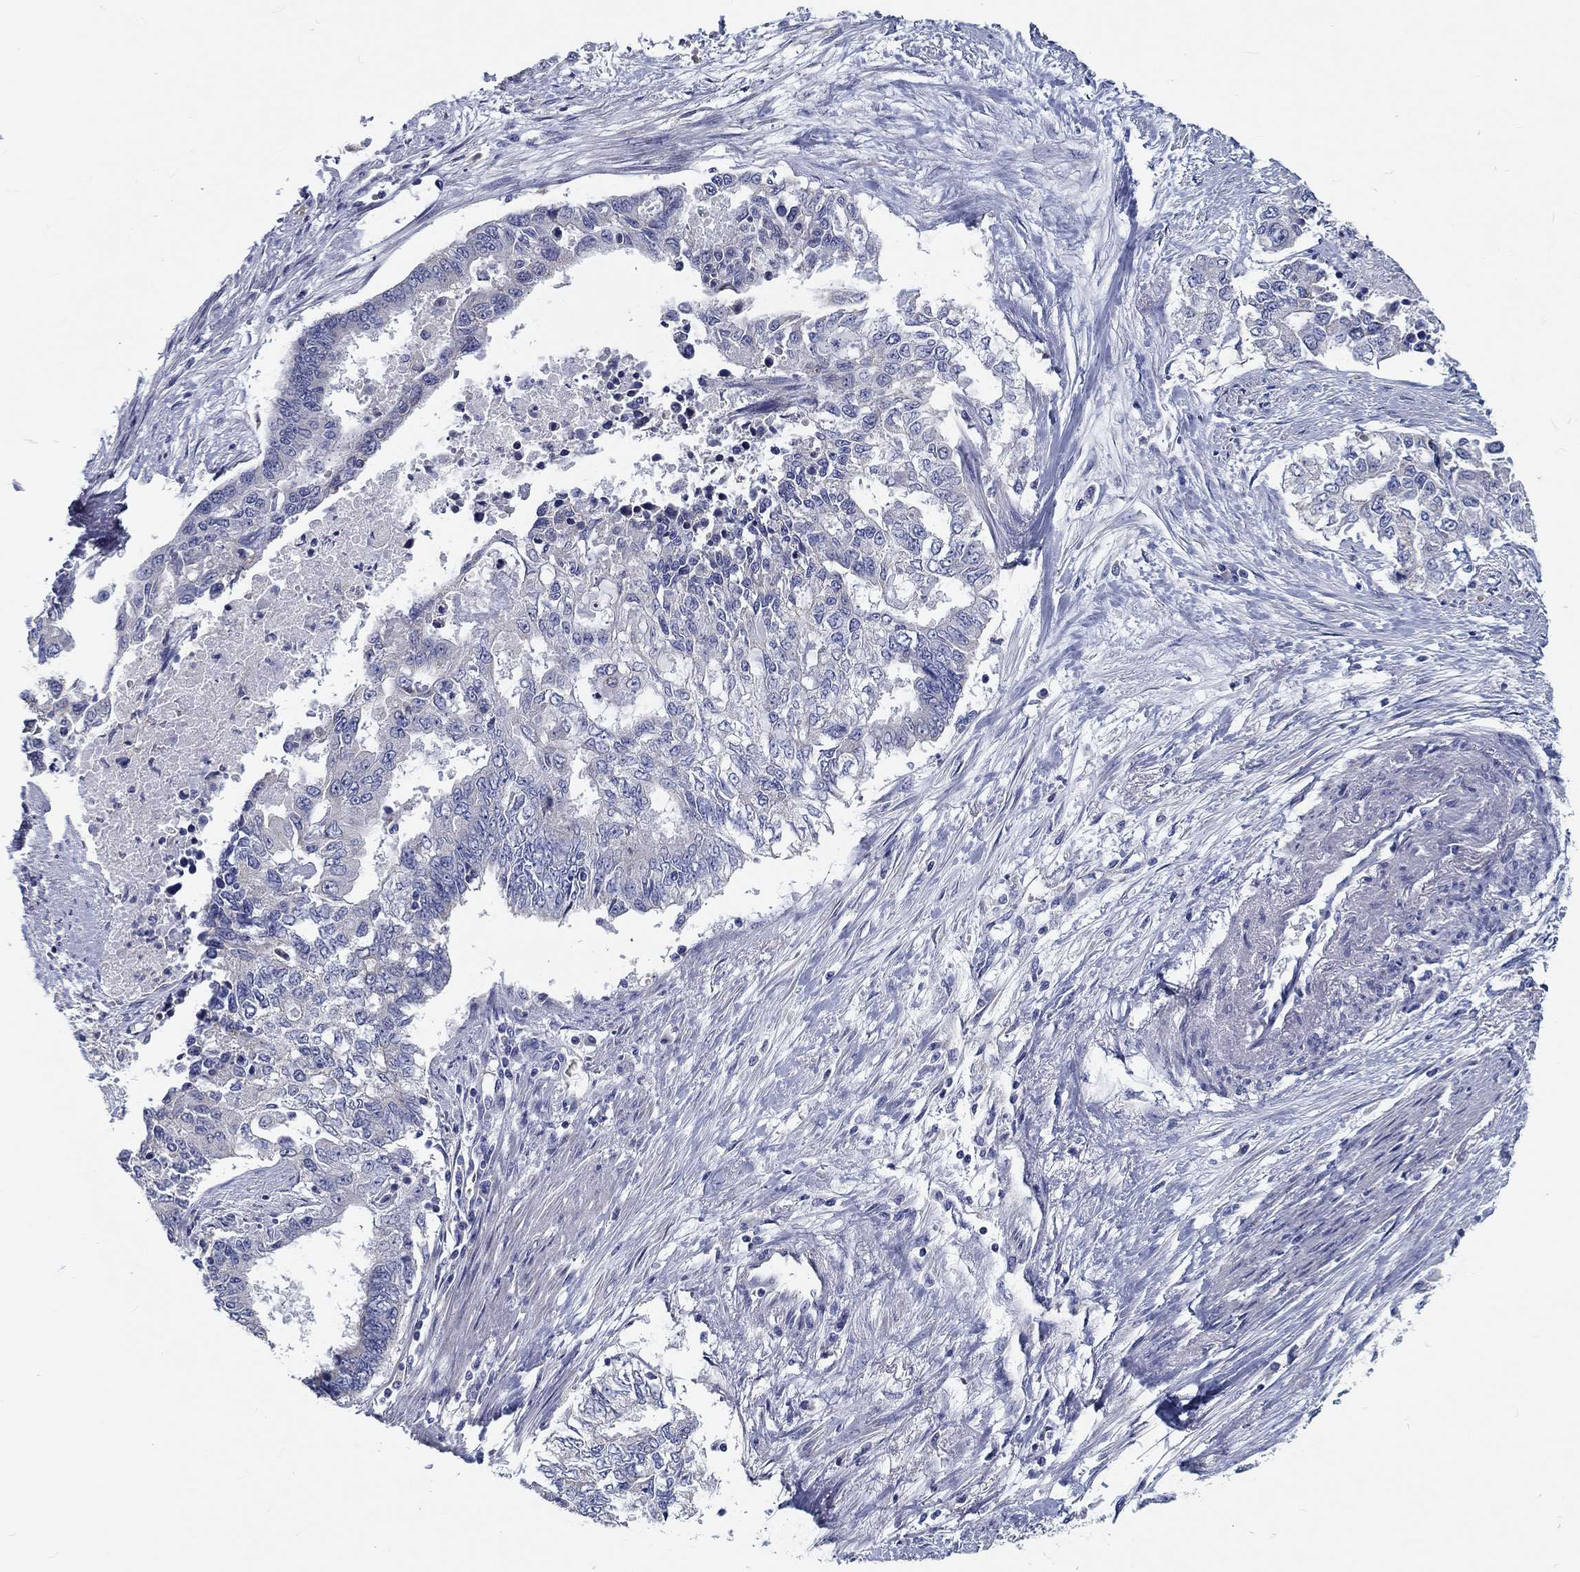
{"staining": {"intensity": "negative", "quantity": "none", "location": "none"}, "tissue": "endometrial cancer", "cell_type": "Tumor cells", "image_type": "cancer", "snomed": [{"axis": "morphology", "description": "Adenocarcinoma, NOS"}, {"axis": "topography", "description": "Uterus"}], "caption": "IHC of adenocarcinoma (endometrial) exhibits no expression in tumor cells.", "gene": "MYBPC1", "patient": {"sex": "female", "age": 59}}